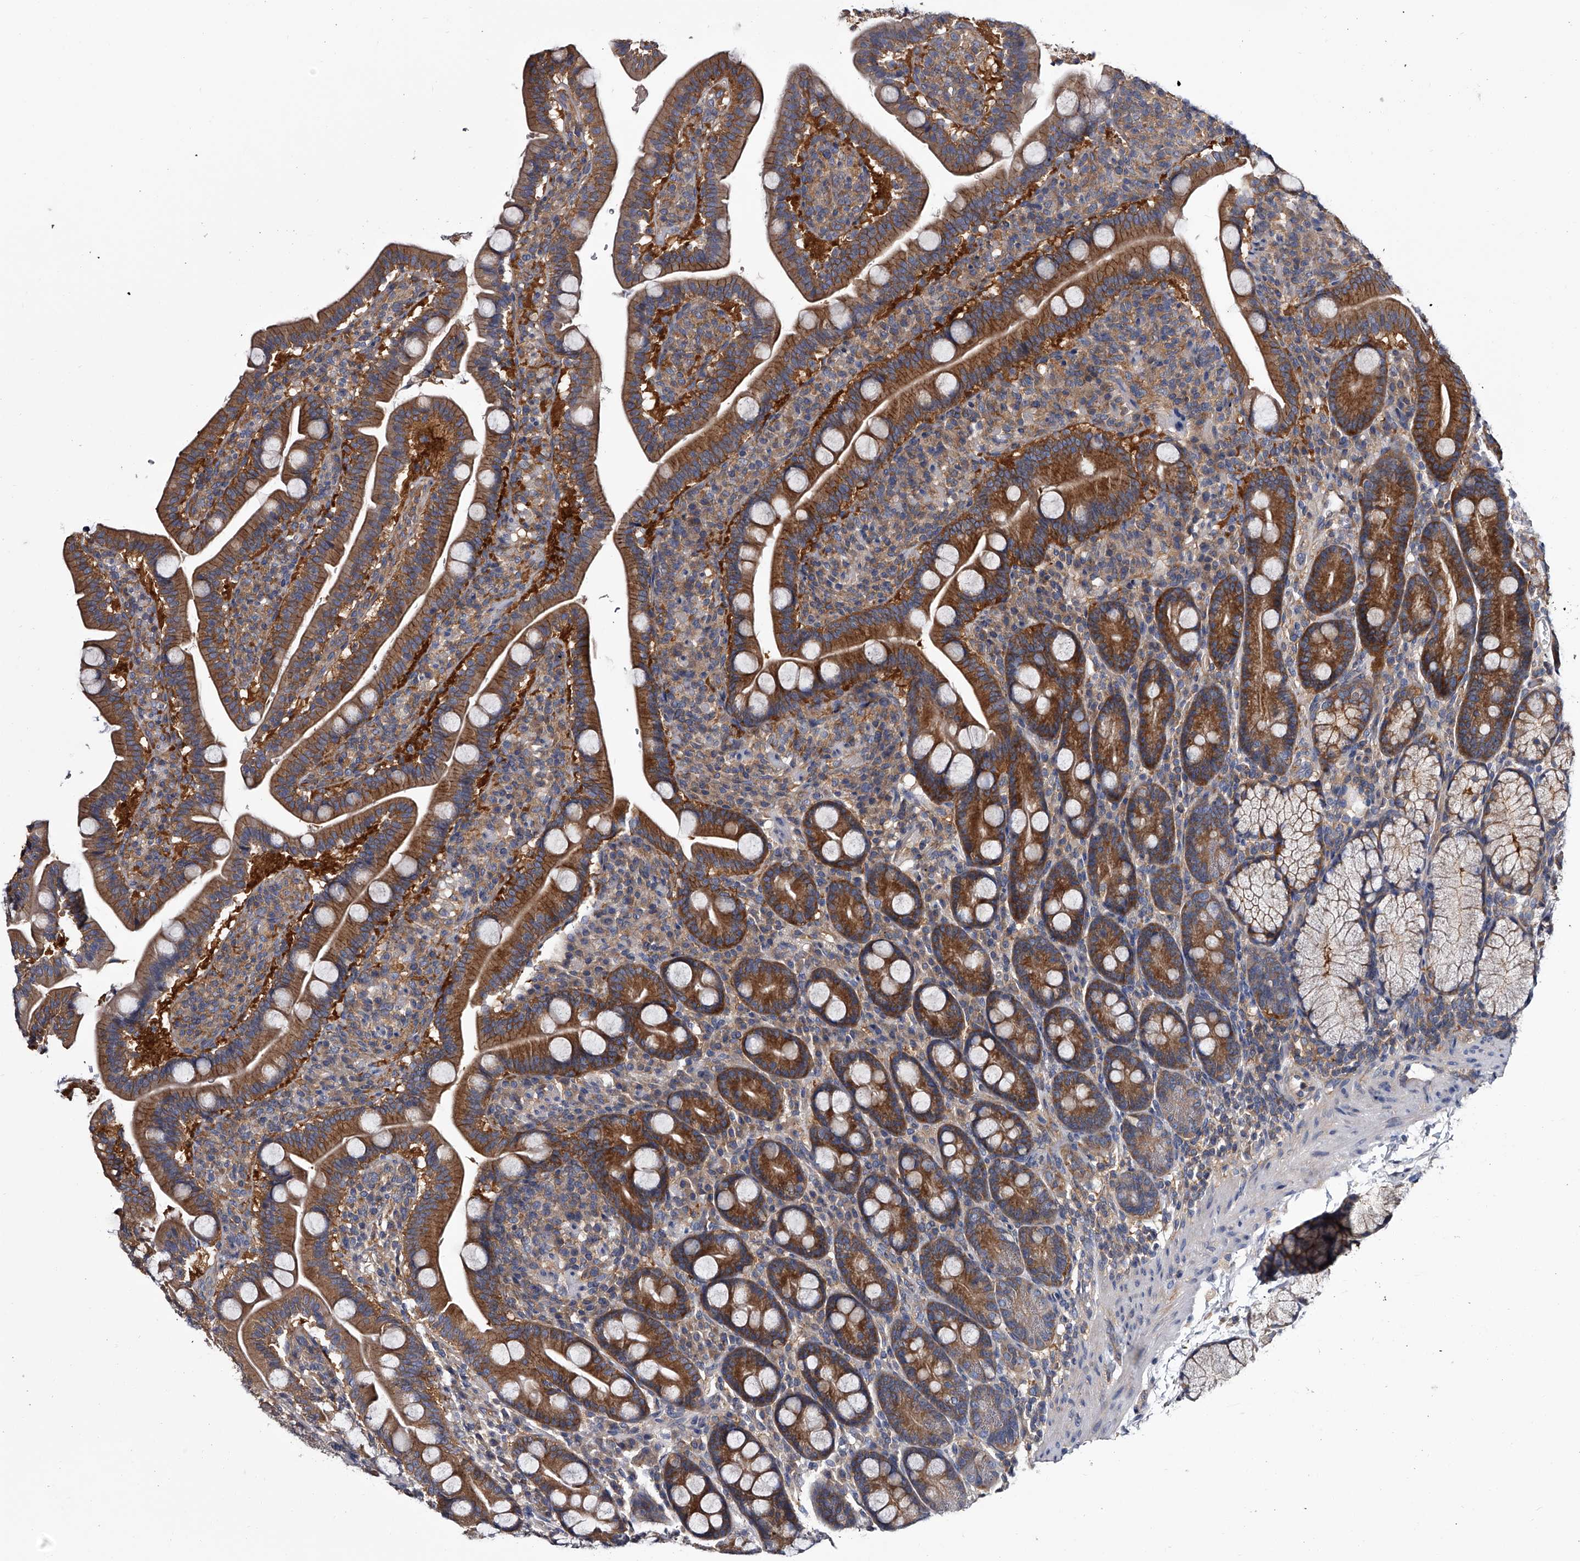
{"staining": {"intensity": "moderate", "quantity": ">75%", "location": "cytoplasmic/membranous"}, "tissue": "duodenum", "cell_type": "Glandular cells", "image_type": "normal", "snomed": [{"axis": "morphology", "description": "Normal tissue, NOS"}, {"axis": "topography", "description": "Duodenum"}], "caption": "Glandular cells show medium levels of moderate cytoplasmic/membranous positivity in approximately >75% of cells in normal duodenum.", "gene": "GAPVD1", "patient": {"sex": "male", "age": 35}}